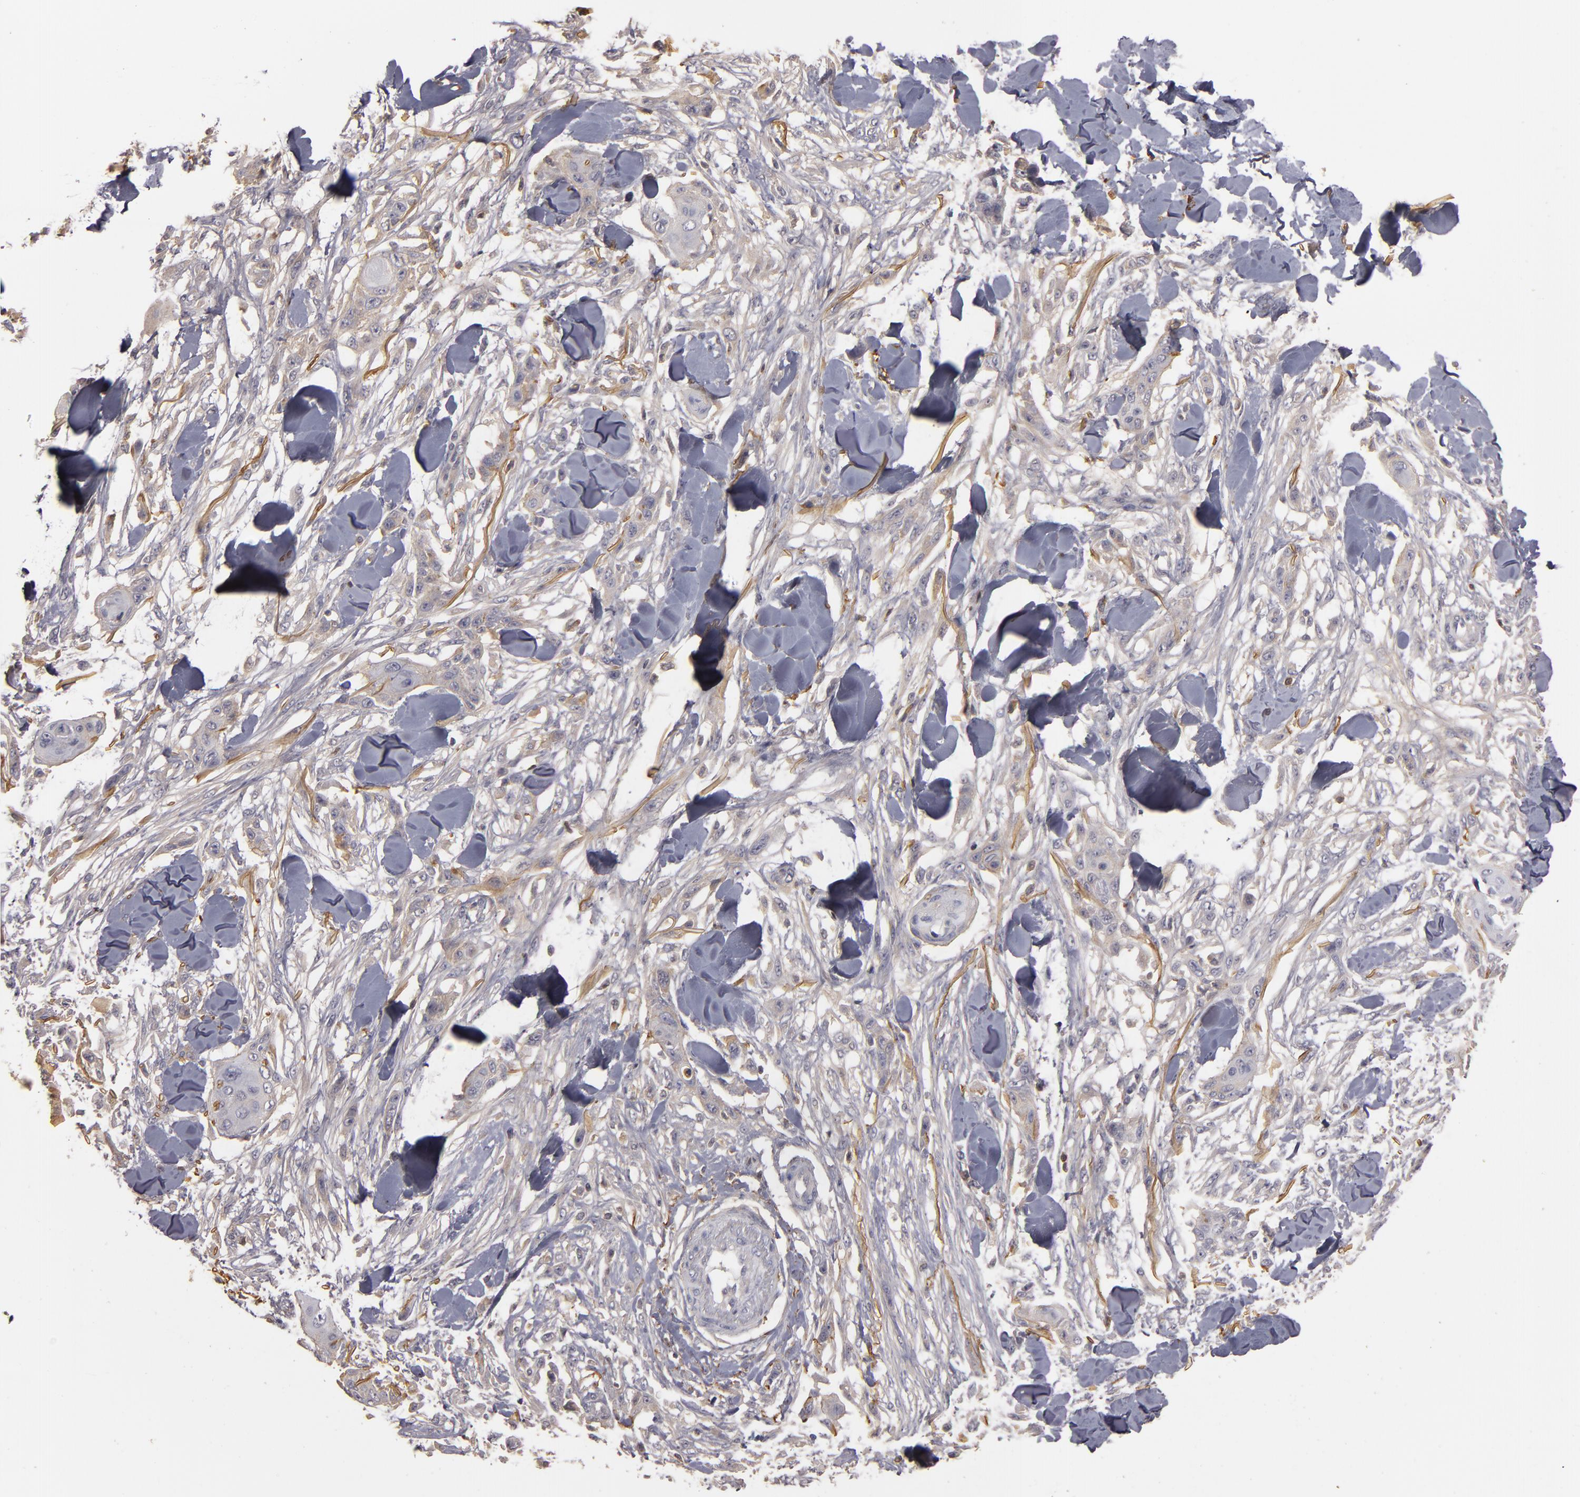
{"staining": {"intensity": "negative", "quantity": "none", "location": "none"}, "tissue": "skin cancer", "cell_type": "Tumor cells", "image_type": "cancer", "snomed": [{"axis": "morphology", "description": "Squamous cell carcinoma, NOS"}, {"axis": "topography", "description": "Skin"}], "caption": "DAB immunohistochemical staining of skin cancer (squamous cell carcinoma) reveals no significant staining in tumor cells. (DAB immunohistochemistry visualized using brightfield microscopy, high magnification).", "gene": "MBL2", "patient": {"sex": "female", "age": 59}}